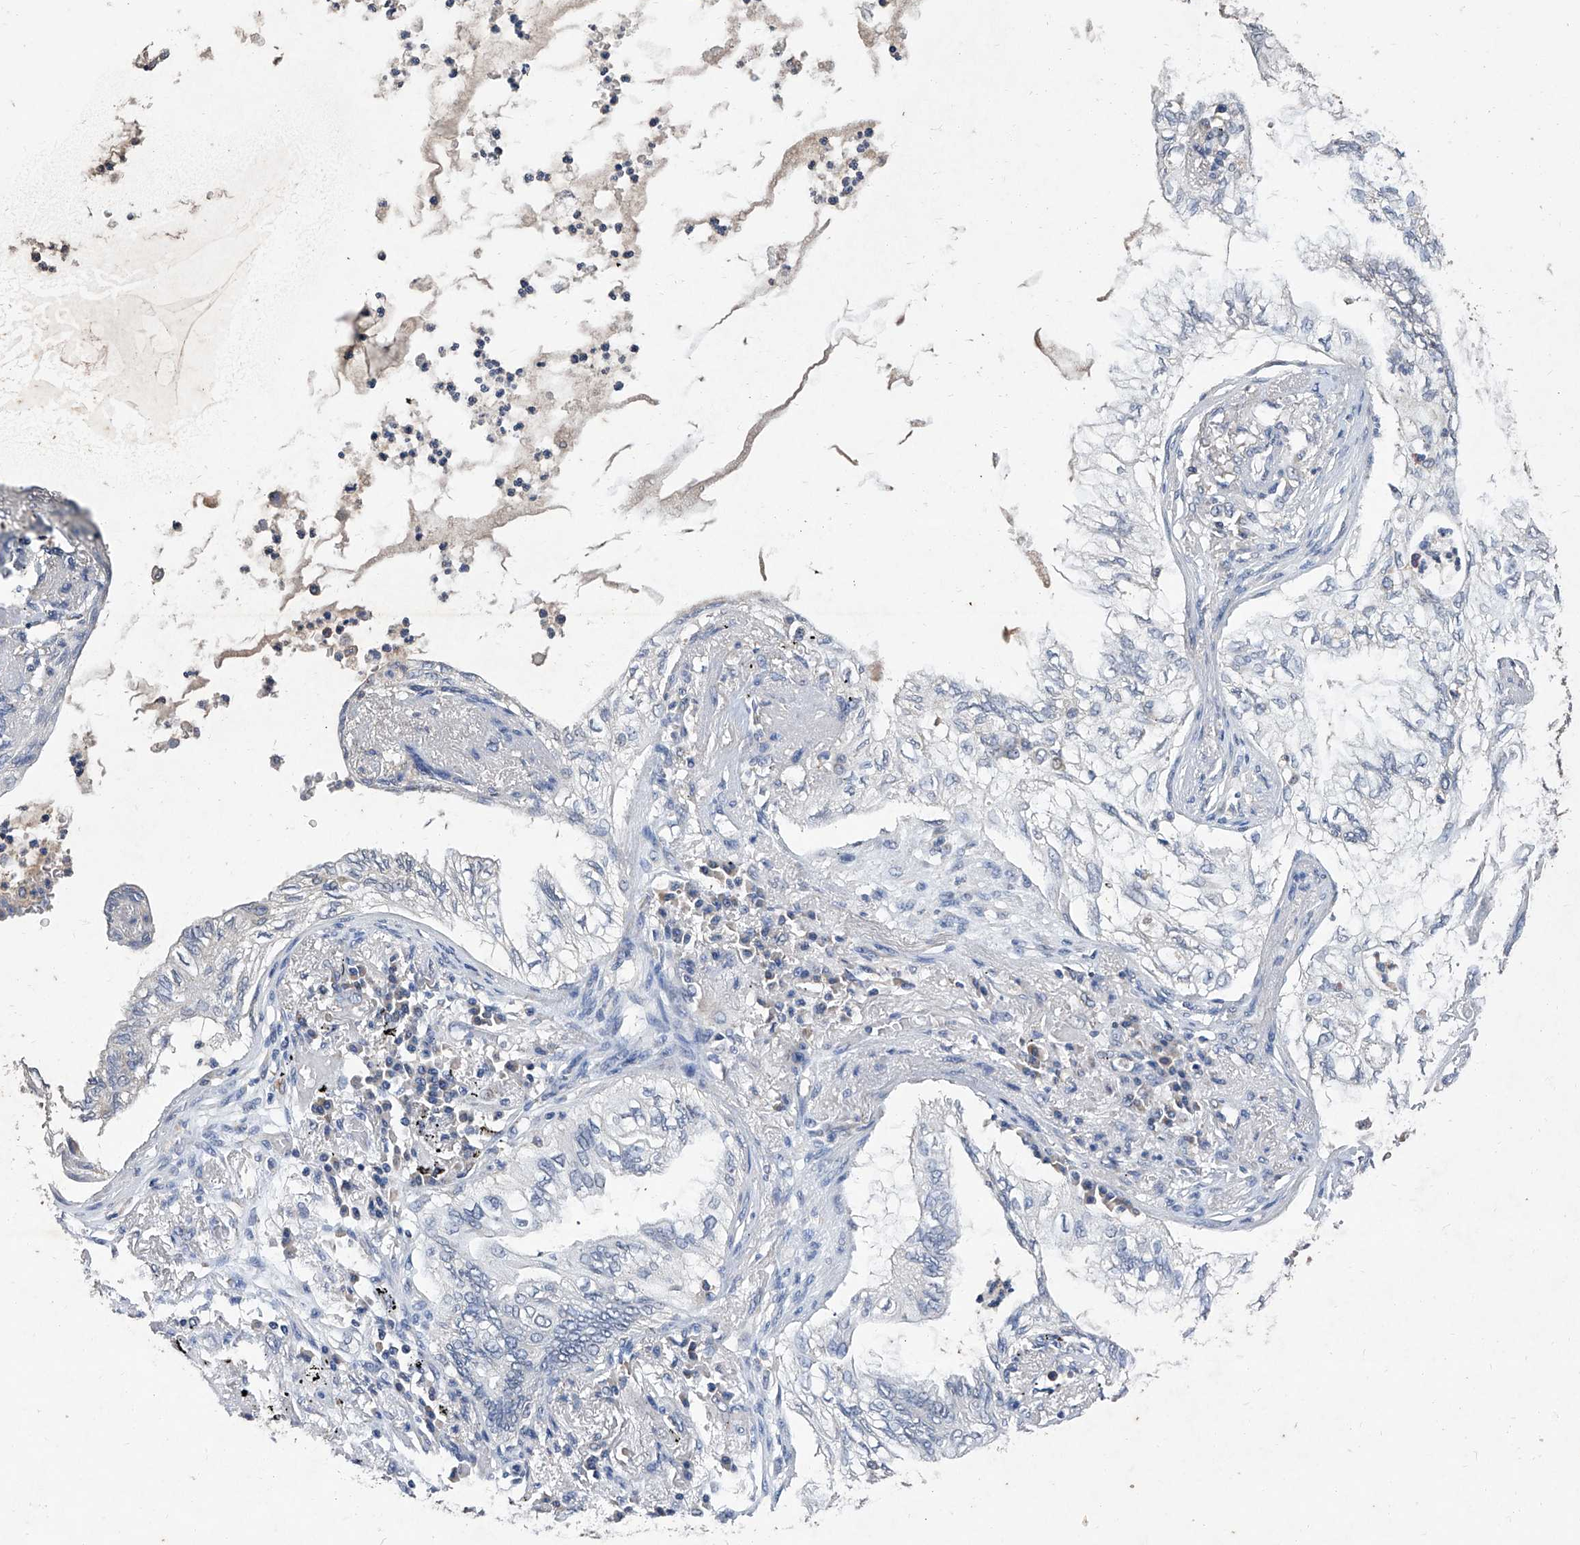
{"staining": {"intensity": "negative", "quantity": "none", "location": "none"}, "tissue": "lung cancer", "cell_type": "Tumor cells", "image_type": "cancer", "snomed": [{"axis": "morphology", "description": "Normal tissue, NOS"}, {"axis": "morphology", "description": "Adenocarcinoma, NOS"}, {"axis": "topography", "description": "Bronchus"}, {"axis": "topography", "description": "Lung"}], "caption": "High power microscopy image of an IHC histopathology image of lung adenocarcinoma, revealing no significant positivity in tumor cells.", "gene": "GPT", "patient": {"sex": "female", "age": 70}}